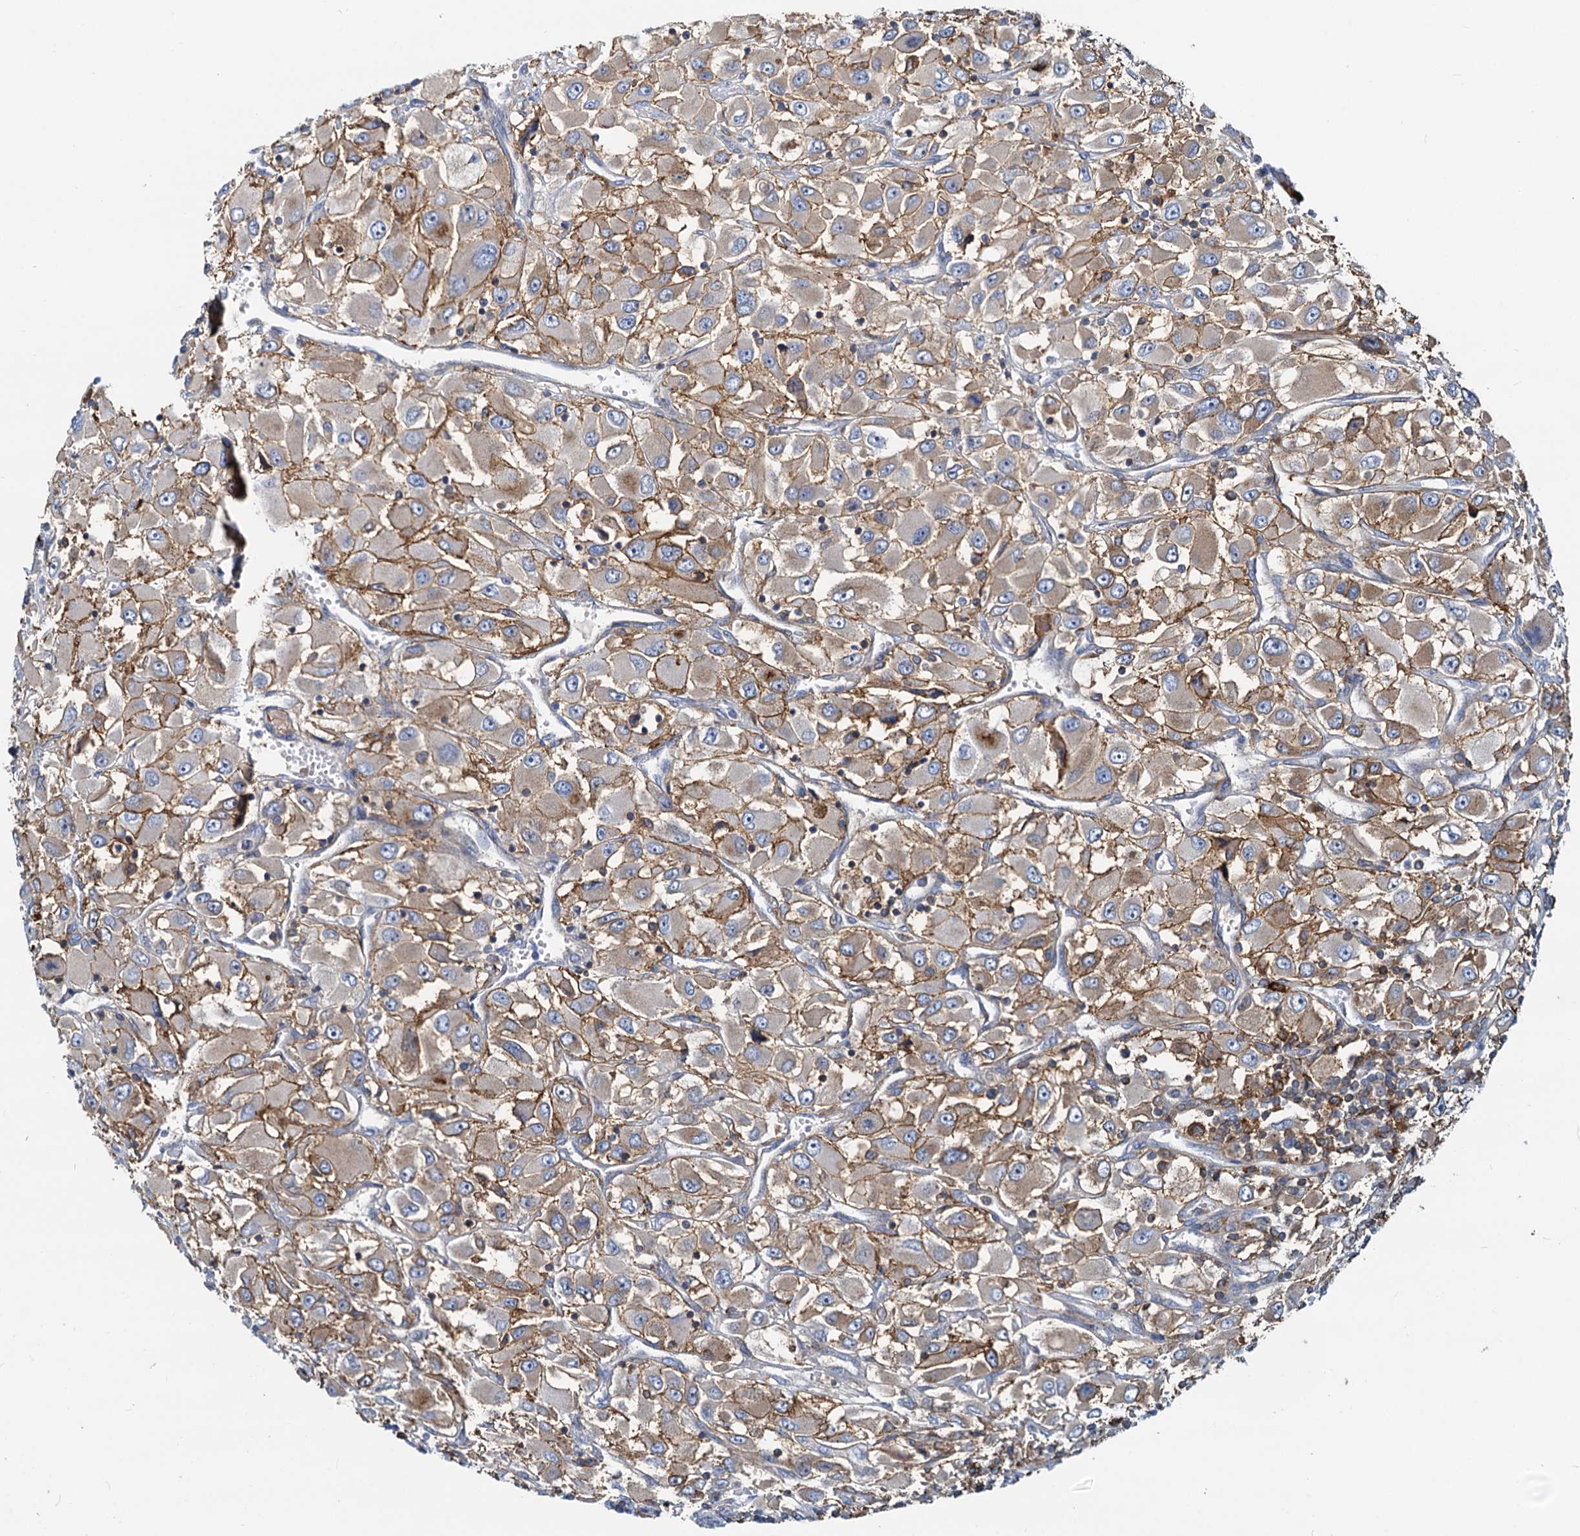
{"staining": {"intensity": "moderate", "quantity": ">75%", "location": "cytoplasmic/membranous"}, "tissue": "renal cancer", "cell_type": "Tumor cells", "image_type": "cancer", "snomed": [{"axis": "morphology", "description": "Adenocarcinoma, NOS"}, {"axis": "topography", "description": "Kidney"}], "caption": "Immunohistochemical staining of renal adenocarcinoma demonstrates medium levels of moderate cytoplasmic/membranous positivity in about >75% of tumor cells. Using DAB (brown) and hematoxylin (blue) stains, captured at high magnification using brightfield microscopy.", "gene": "LNX2", "patient": {"sex": "female", "age": 52}}